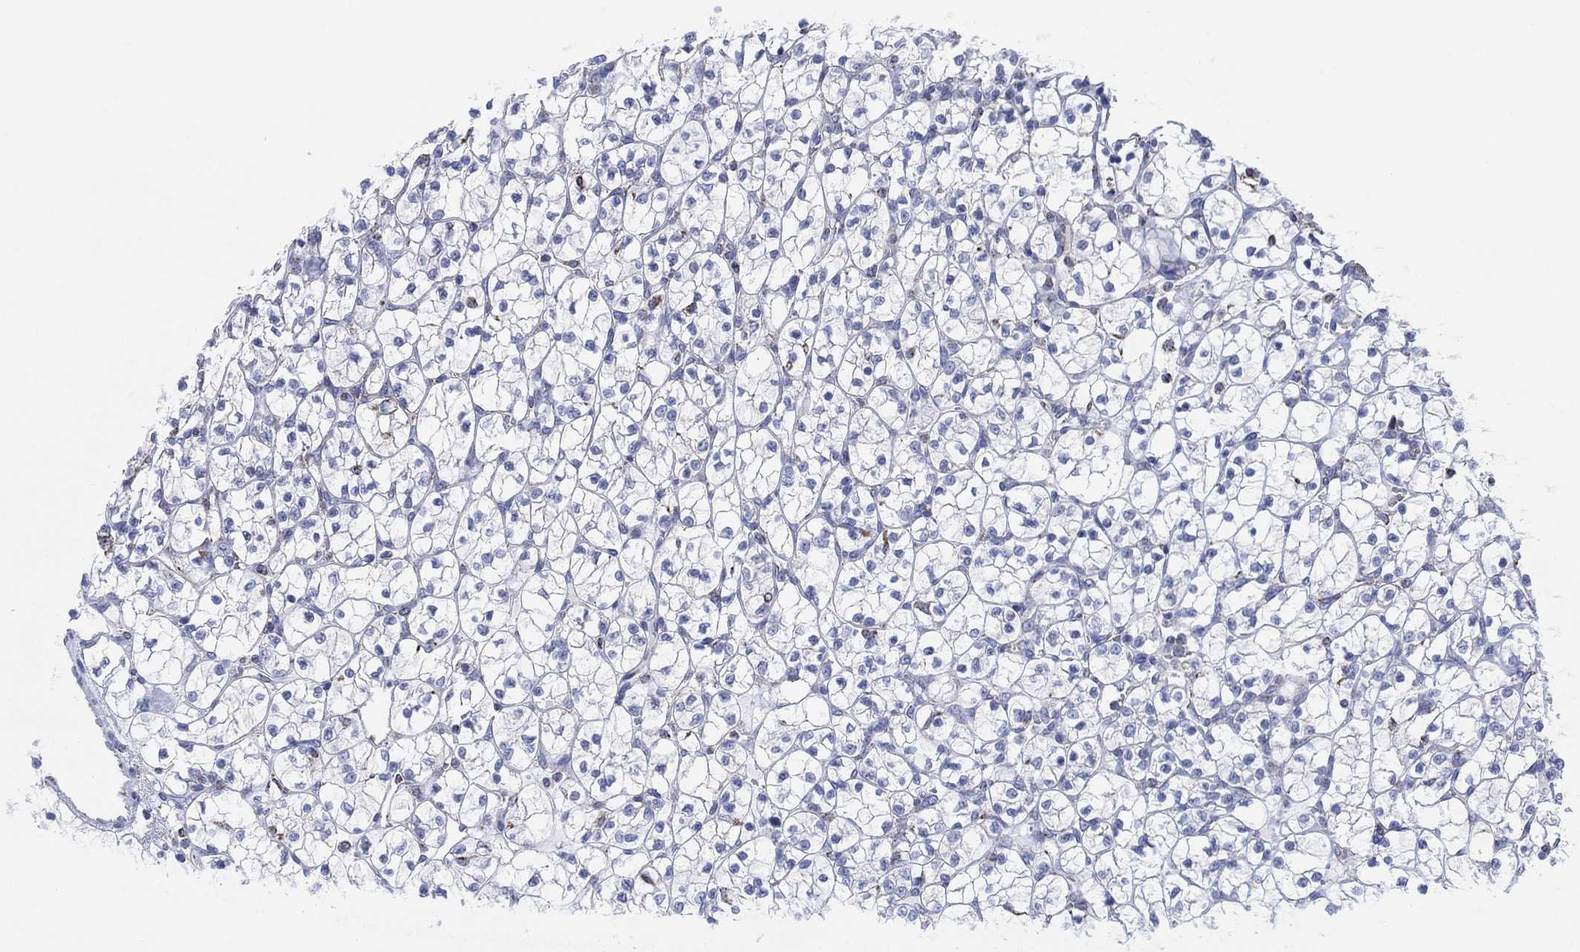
{"staining": {"intensity": "negative", "quantity": "none", "location": "none"}, "tissue": "renal cancer", "cell_type": "Tumor cells", "image_type": "cancer", "snomed": [{"axis": "morphology", "description": "Adenocarcinoma, NOS"}, {"axis": "topography", "description": "Kidney"}], "caption": "Protein analysis of adenocarcinoma (renal) reveals no significant staining in tumor cells.", "gene": "CFTR", "patient": {"sex": "female", "age": 89}}